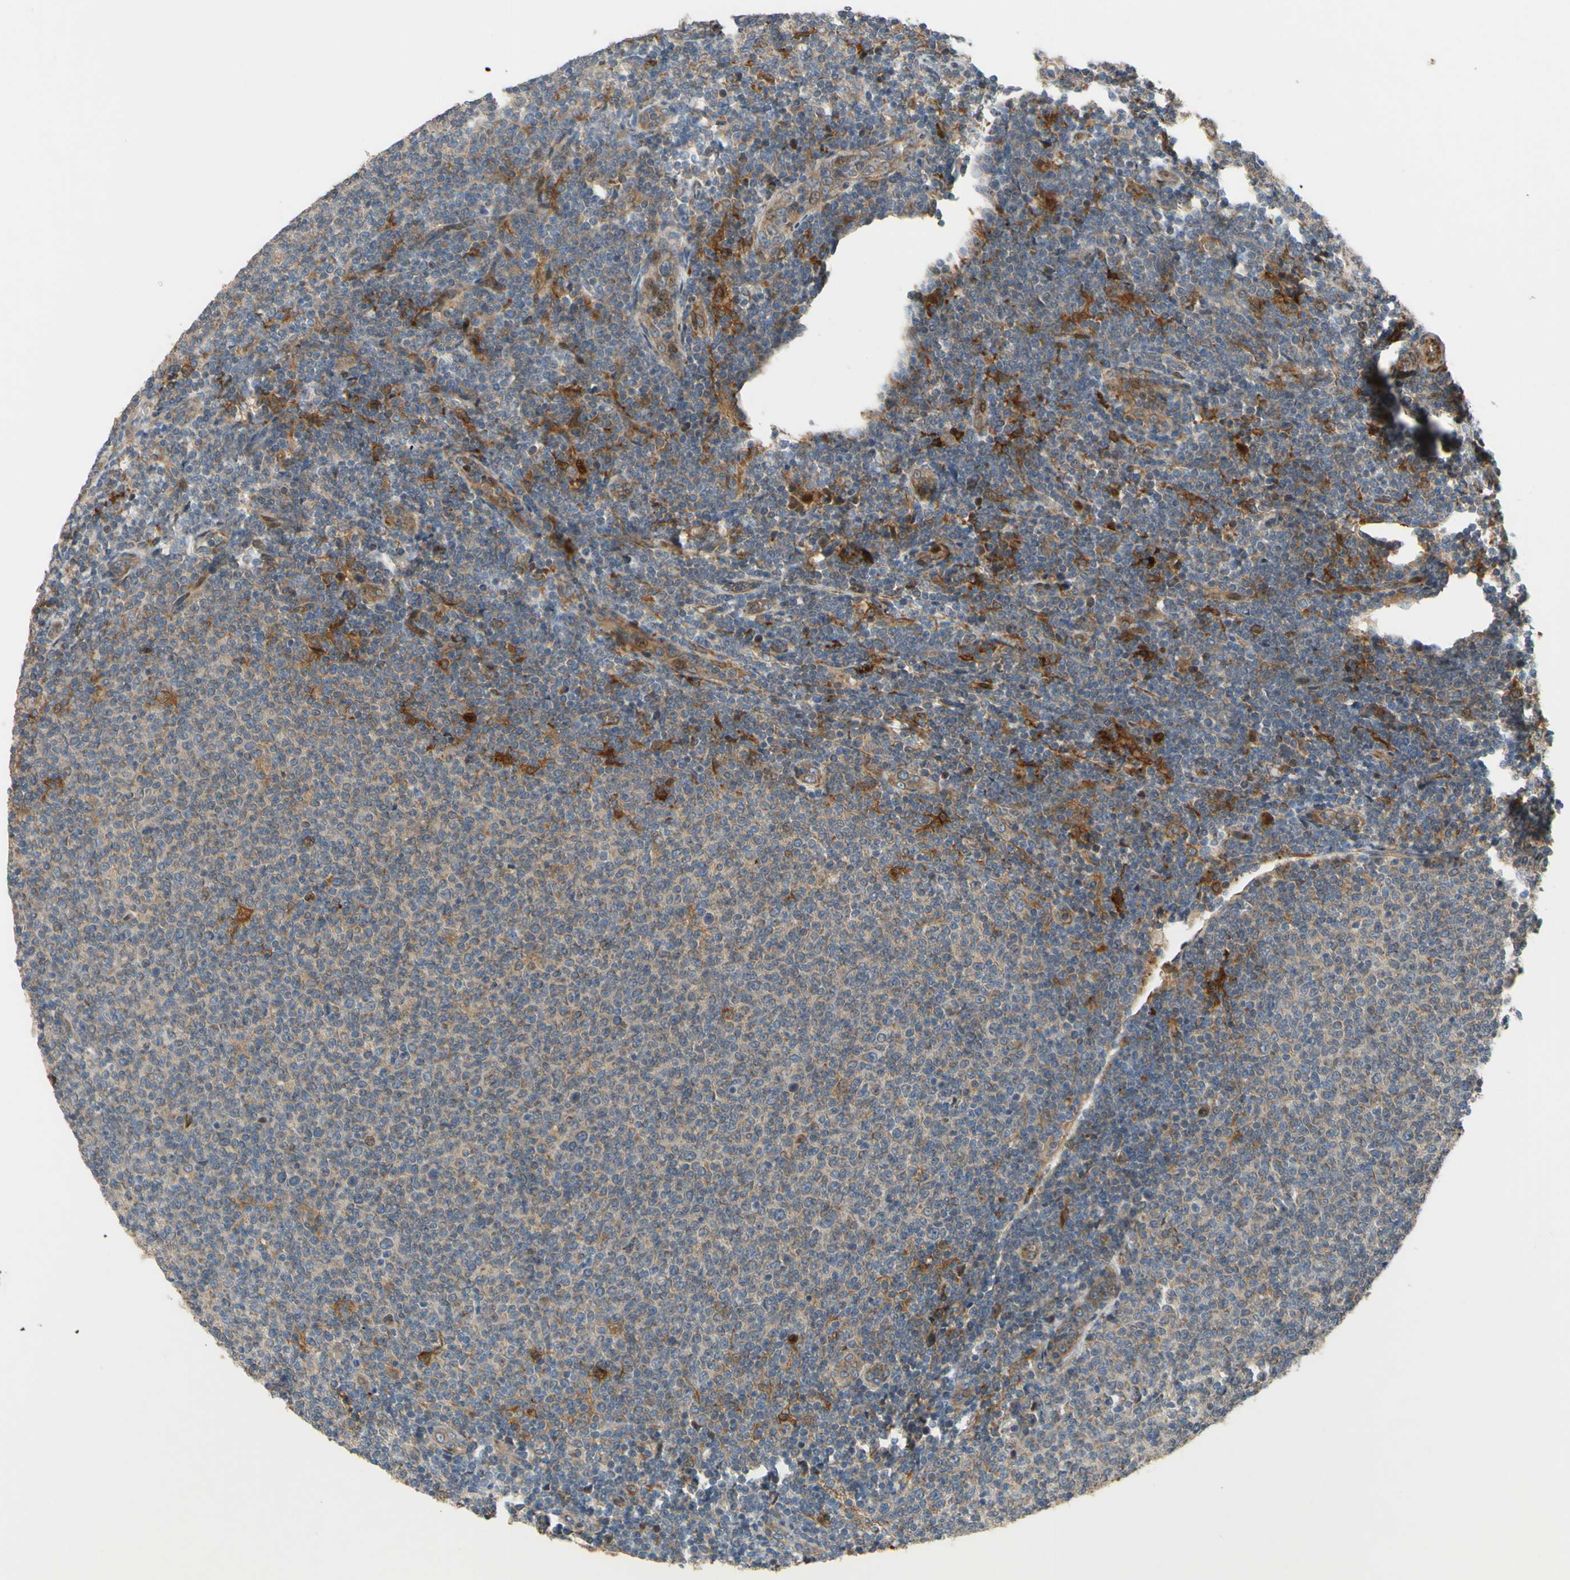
{"staining": {"intensity": "weak", "quantity": "25%-75%", "location": "cytoplasmic/membranous"}, "tissue": "lymphoma", "cell_type": "Tumor cells", "image_type": "cancer", "snomed": [{"axis": "morphology", "description": "Malignant lymphoma, non-Hodgkin's type, Low grade"}, {"axis": "topography", "description": "Lymph node"}], "caption": "Tumor cells display low levels of weak cytoplasmic/membranous expression in about 25%-75% of cells in human low-grade malignant lymphoma, non-Hodgkin's type. (DAB IHC with brightfield microscopy, high magnification).", "gene": "SPTLC1", "patient": {"sex": "male", "age": 66}}